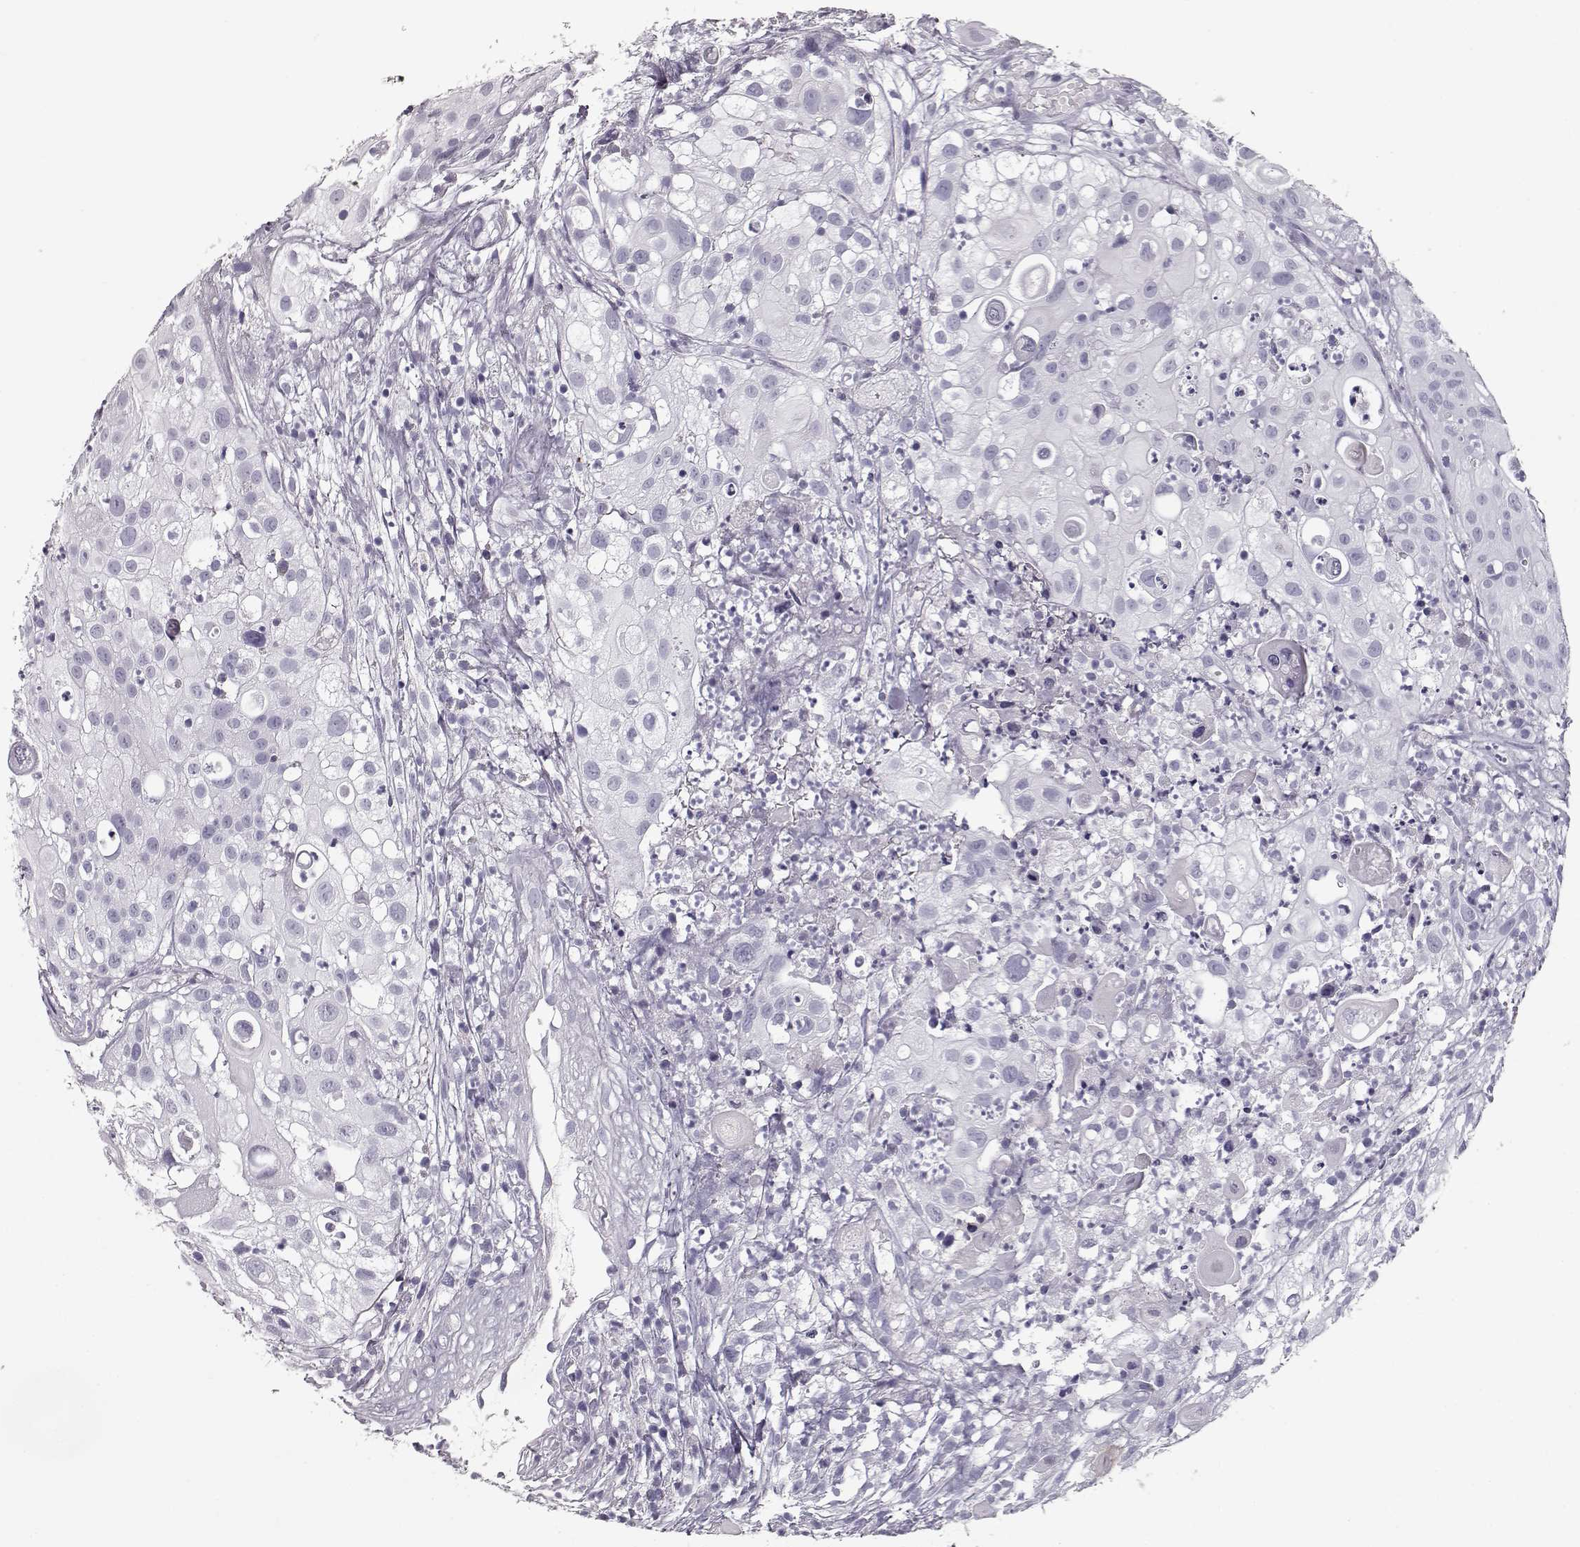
{"staining": {"intensity": "negative", "quantity": "none", "location": "none"}, "tissue": "urothelial cancer", "cell_type": "Tumor cells", "image_type": "cancer", "snomed": [{"axis": "morphology", "description": "Urothelial carcinoma, High grade"}, {"axis": "topography", "description": "Urinary bladder"}], "caption": "Immunohistochemistry micrograph of neoplastic tissue: human high-grade urothelial carcinoma stained with DAB displays no significant protein expression in tumor cells.", "gene": "CCL19", "patient": {"sex": "female", "age": 79}}